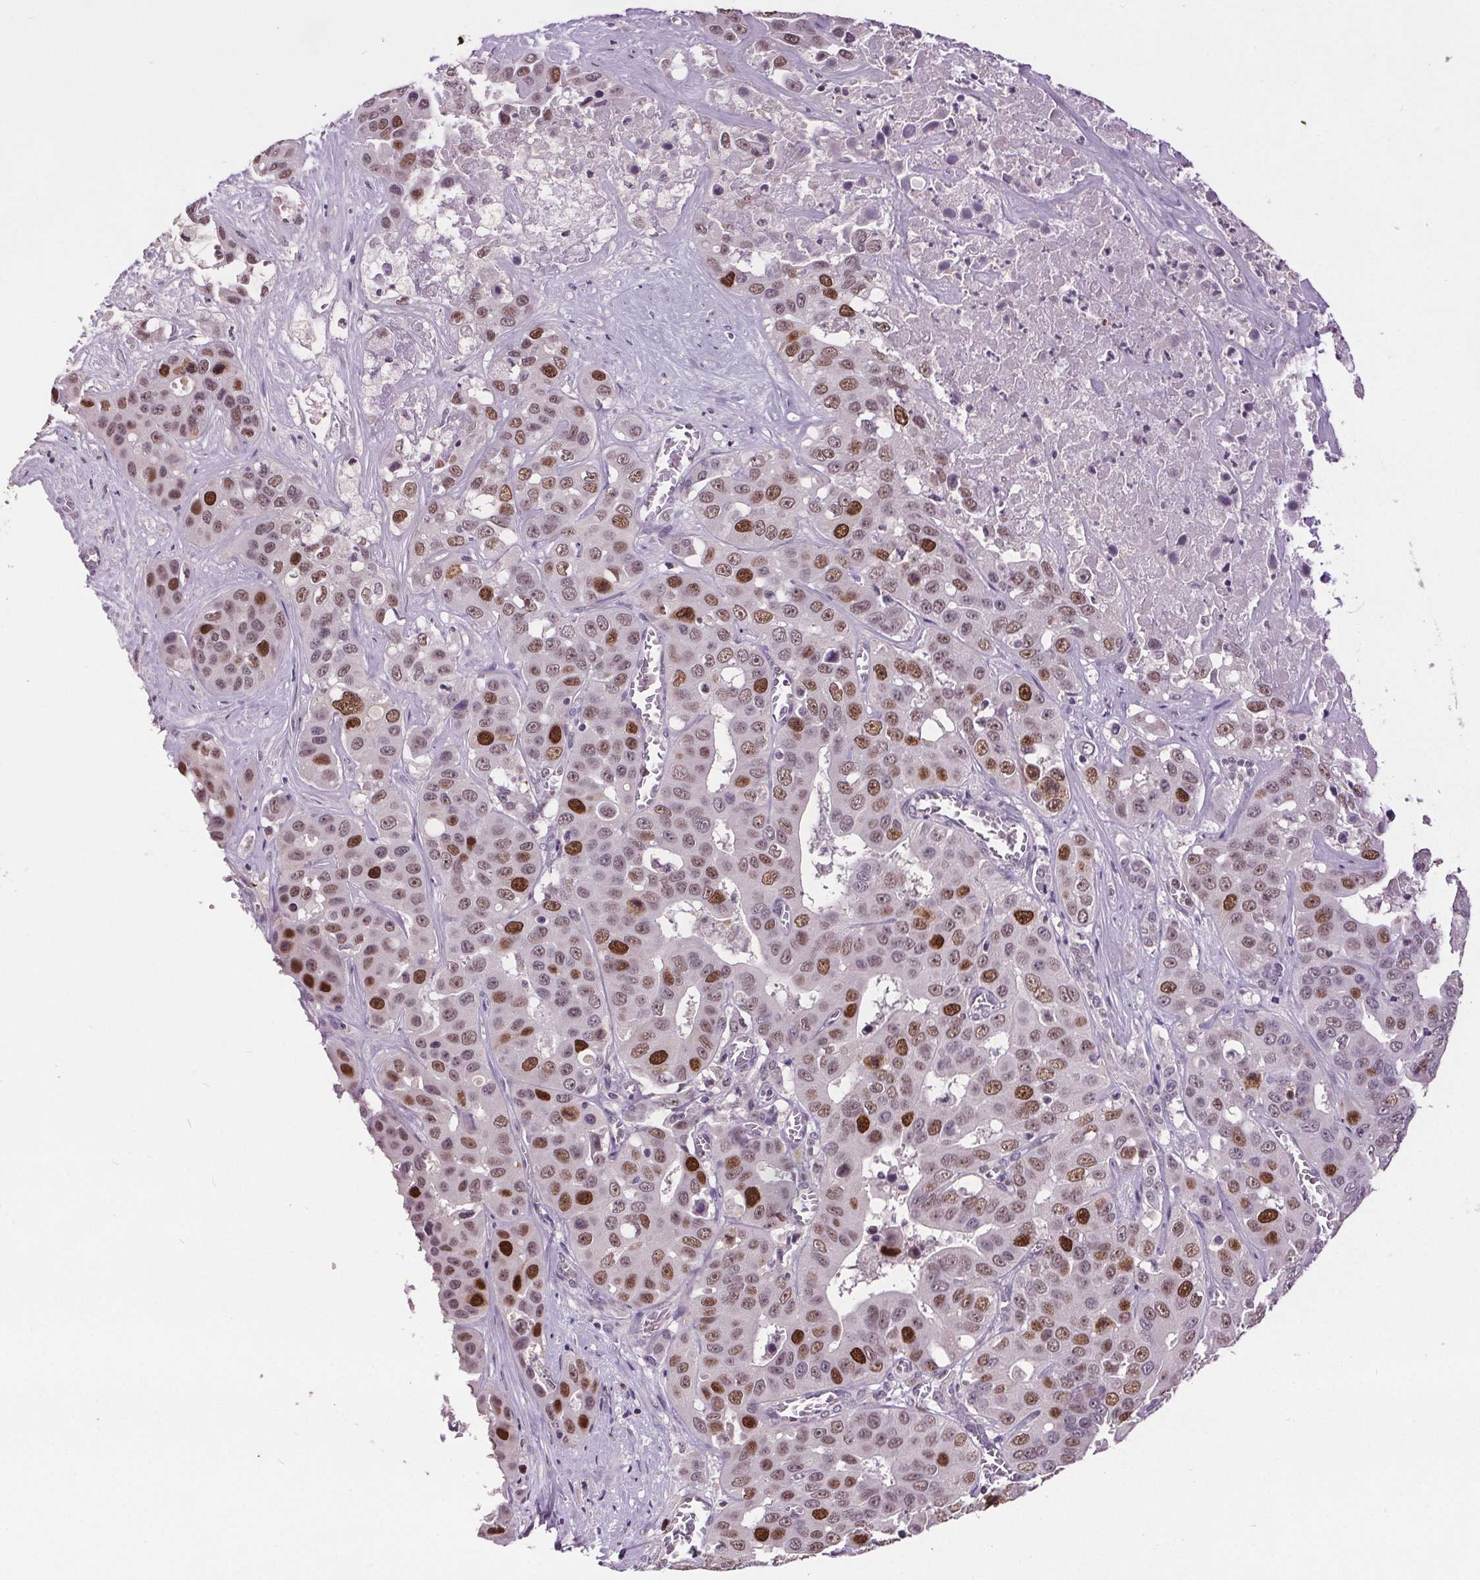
{"staining": {"intensity": "strong", "quantity": "25%-75%", "location": "nuclear"}, "tissue": "liver cancer", "cell_type": "Tumor cells", "image_type": "cancer", "snomed": [{"axis": "morphology", "description": "Cholangiocarcinoma"}, {"axis": "topography", "description": "Liver"}], "caption": "Immunohistochemical staining of human liver cancer (cholangiocarcinoma) shows strong nuclear protein expression in about 25%-75% of tumor cells.", "gene": "CENPF", "patient": {"sex": "female", "age": 52}}